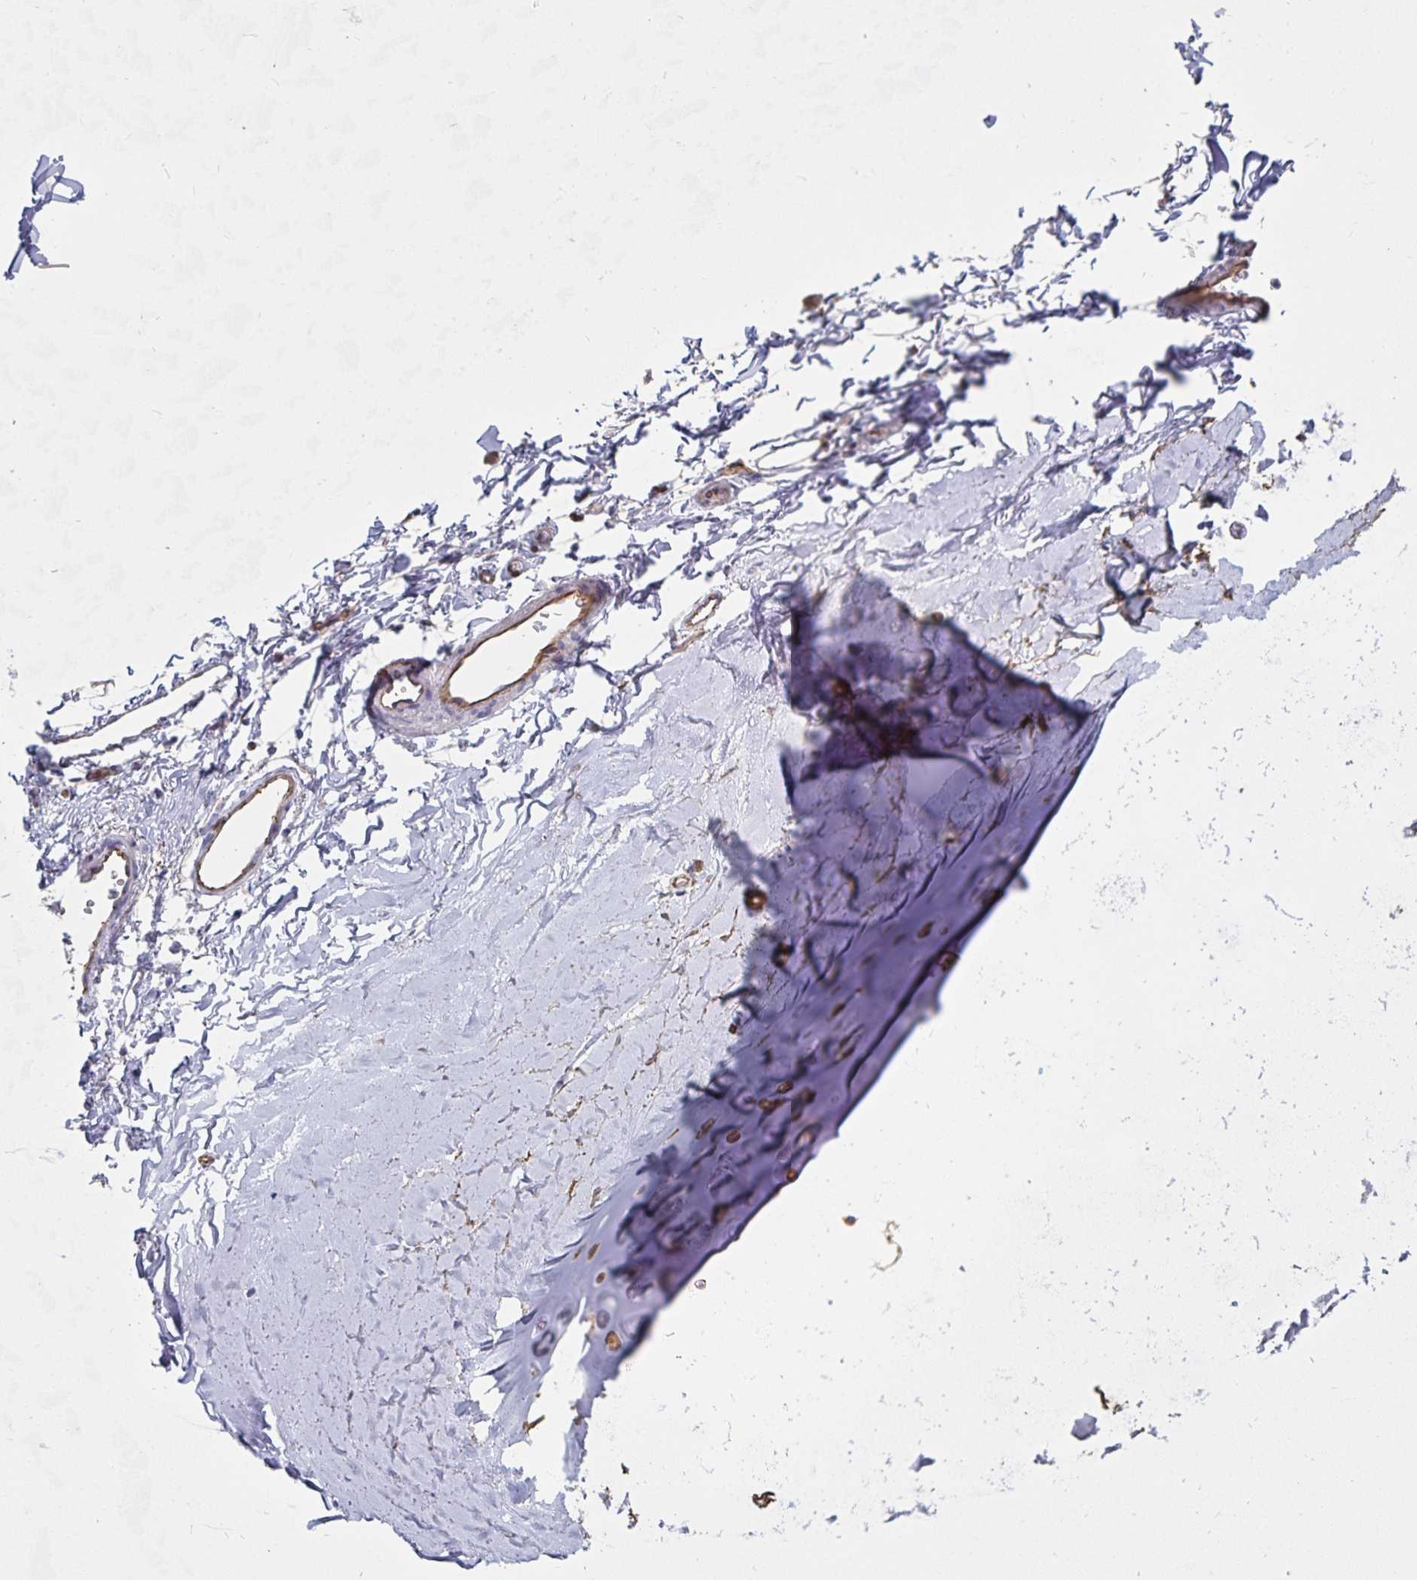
{"staining": {"intensity": "moderate", "quantity": "25%-75%", "location": "cytoplasmic/membranous"}, "tissue": "soft tissue", "cell_type": "Chondrocytes", "image_type": "normal", "snomed": [{"axis": "morphology", "description": "Normal tissue, NOS"}, {"axis": "topography", "description": "Cartilage tissue"}, {"axis": "topography", "description": "Bronchus"}], "caption": "Protein expression analysis of unremarkable soft tissue shows moderate cytoplasmic/membranous staining in approximately 25%-75% of chondrocytes.", "gene": "SSTR1", "patient": {"sex": "female", "age": 79}}